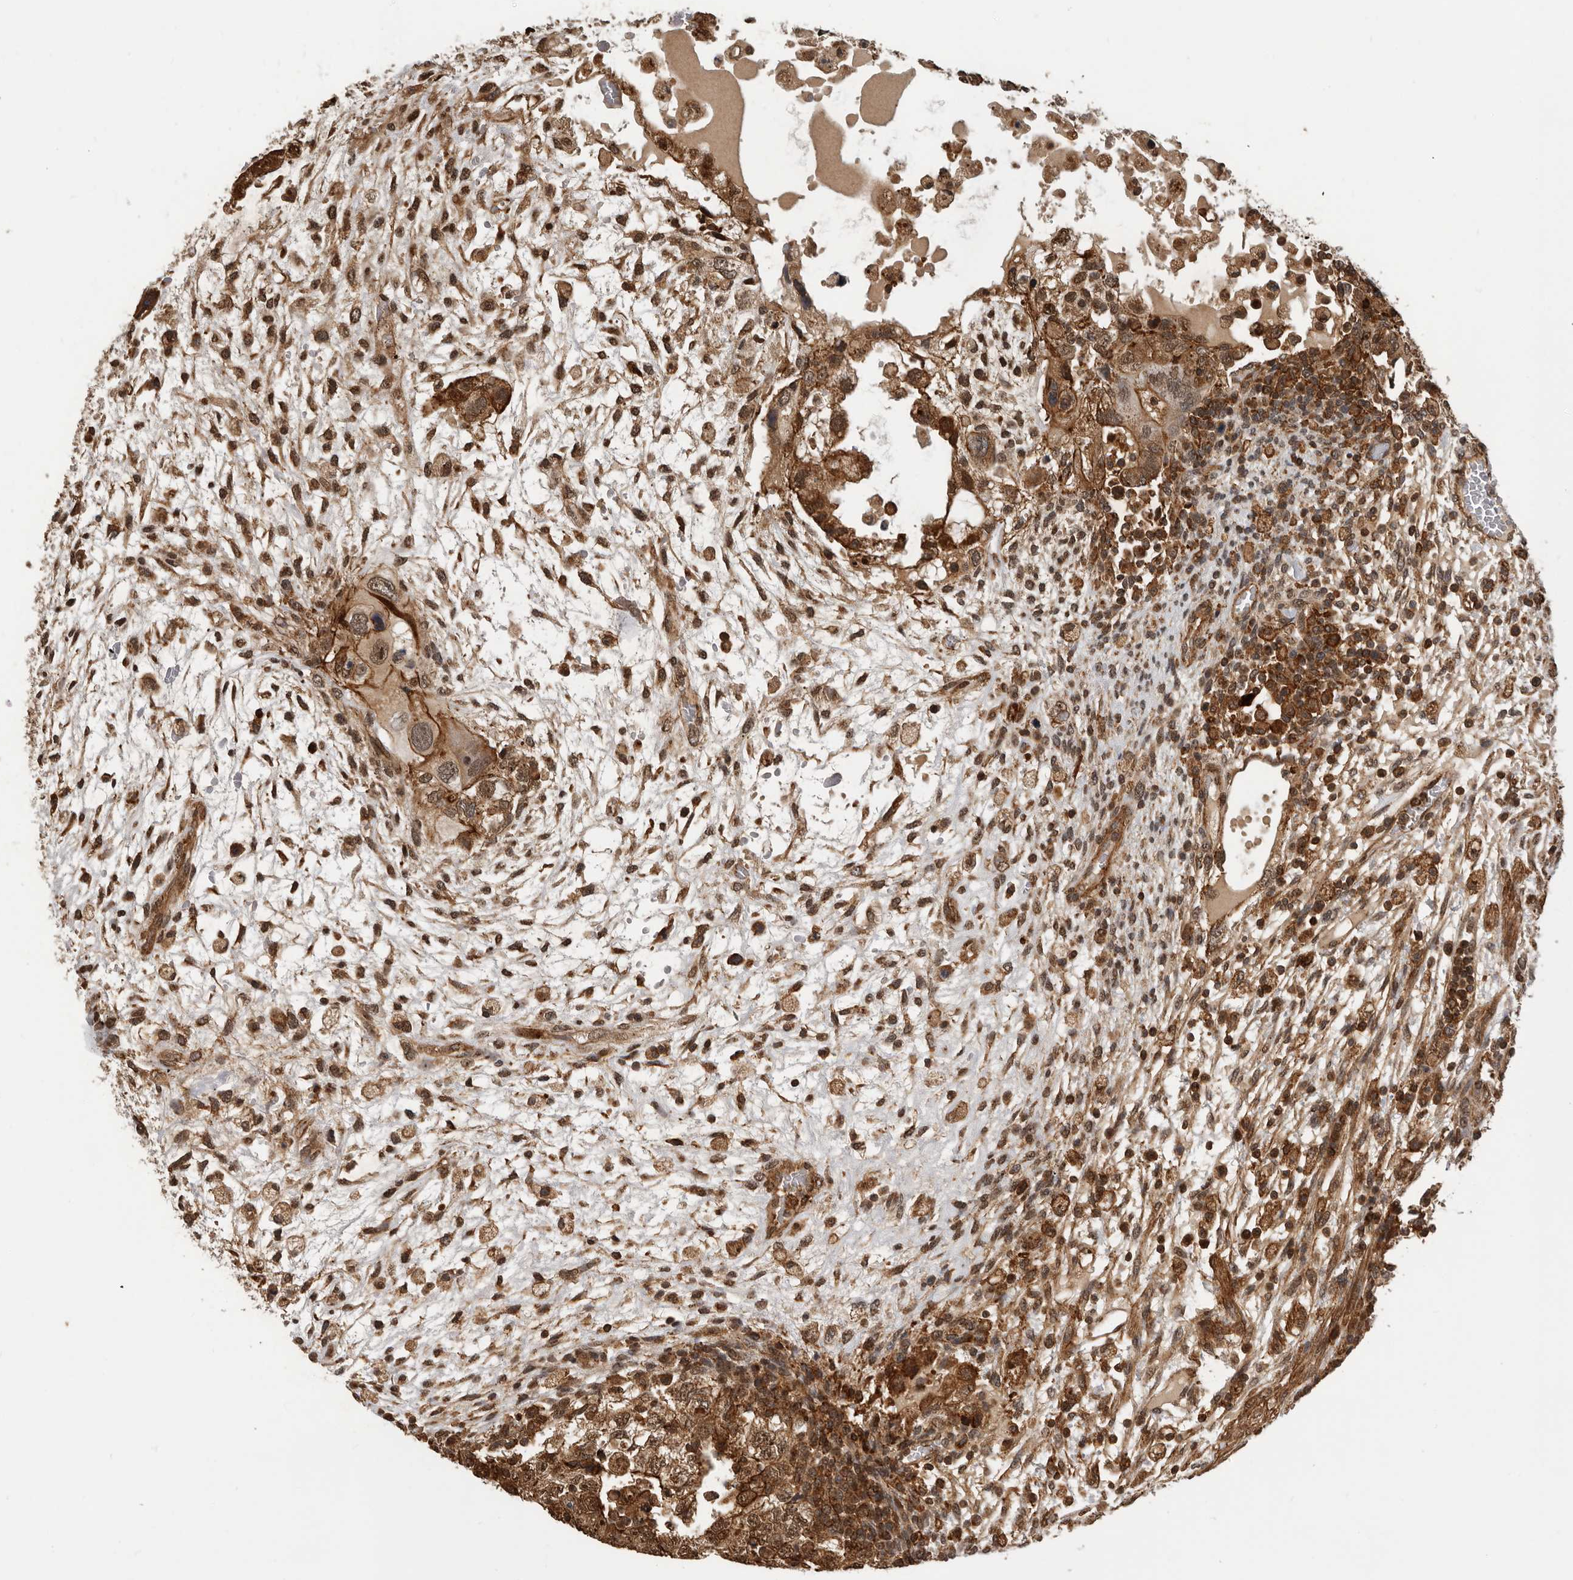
{"staining": {"intensity": "strong", "quantity": ">75%", "location": "cytoplasmic/membranous"}, "tissue": "testis cancer", "cell_type": "Tumor cells", "image_type": "cancer", "snomed": [{"axis": "morphology", "description": "Carcinoma, Embryonal, NOS"}, {"axis": "topography", "description": "Testis"}], "caption": "IHC image of embryonal carcinoma (testis) stained for a protein (brown), which reveals high levels of strong cytoplasmic/membranous expression in about >75% of tumor cells.", "gene": "RNF157", "patient": {"sex": "male", "age": 36}}